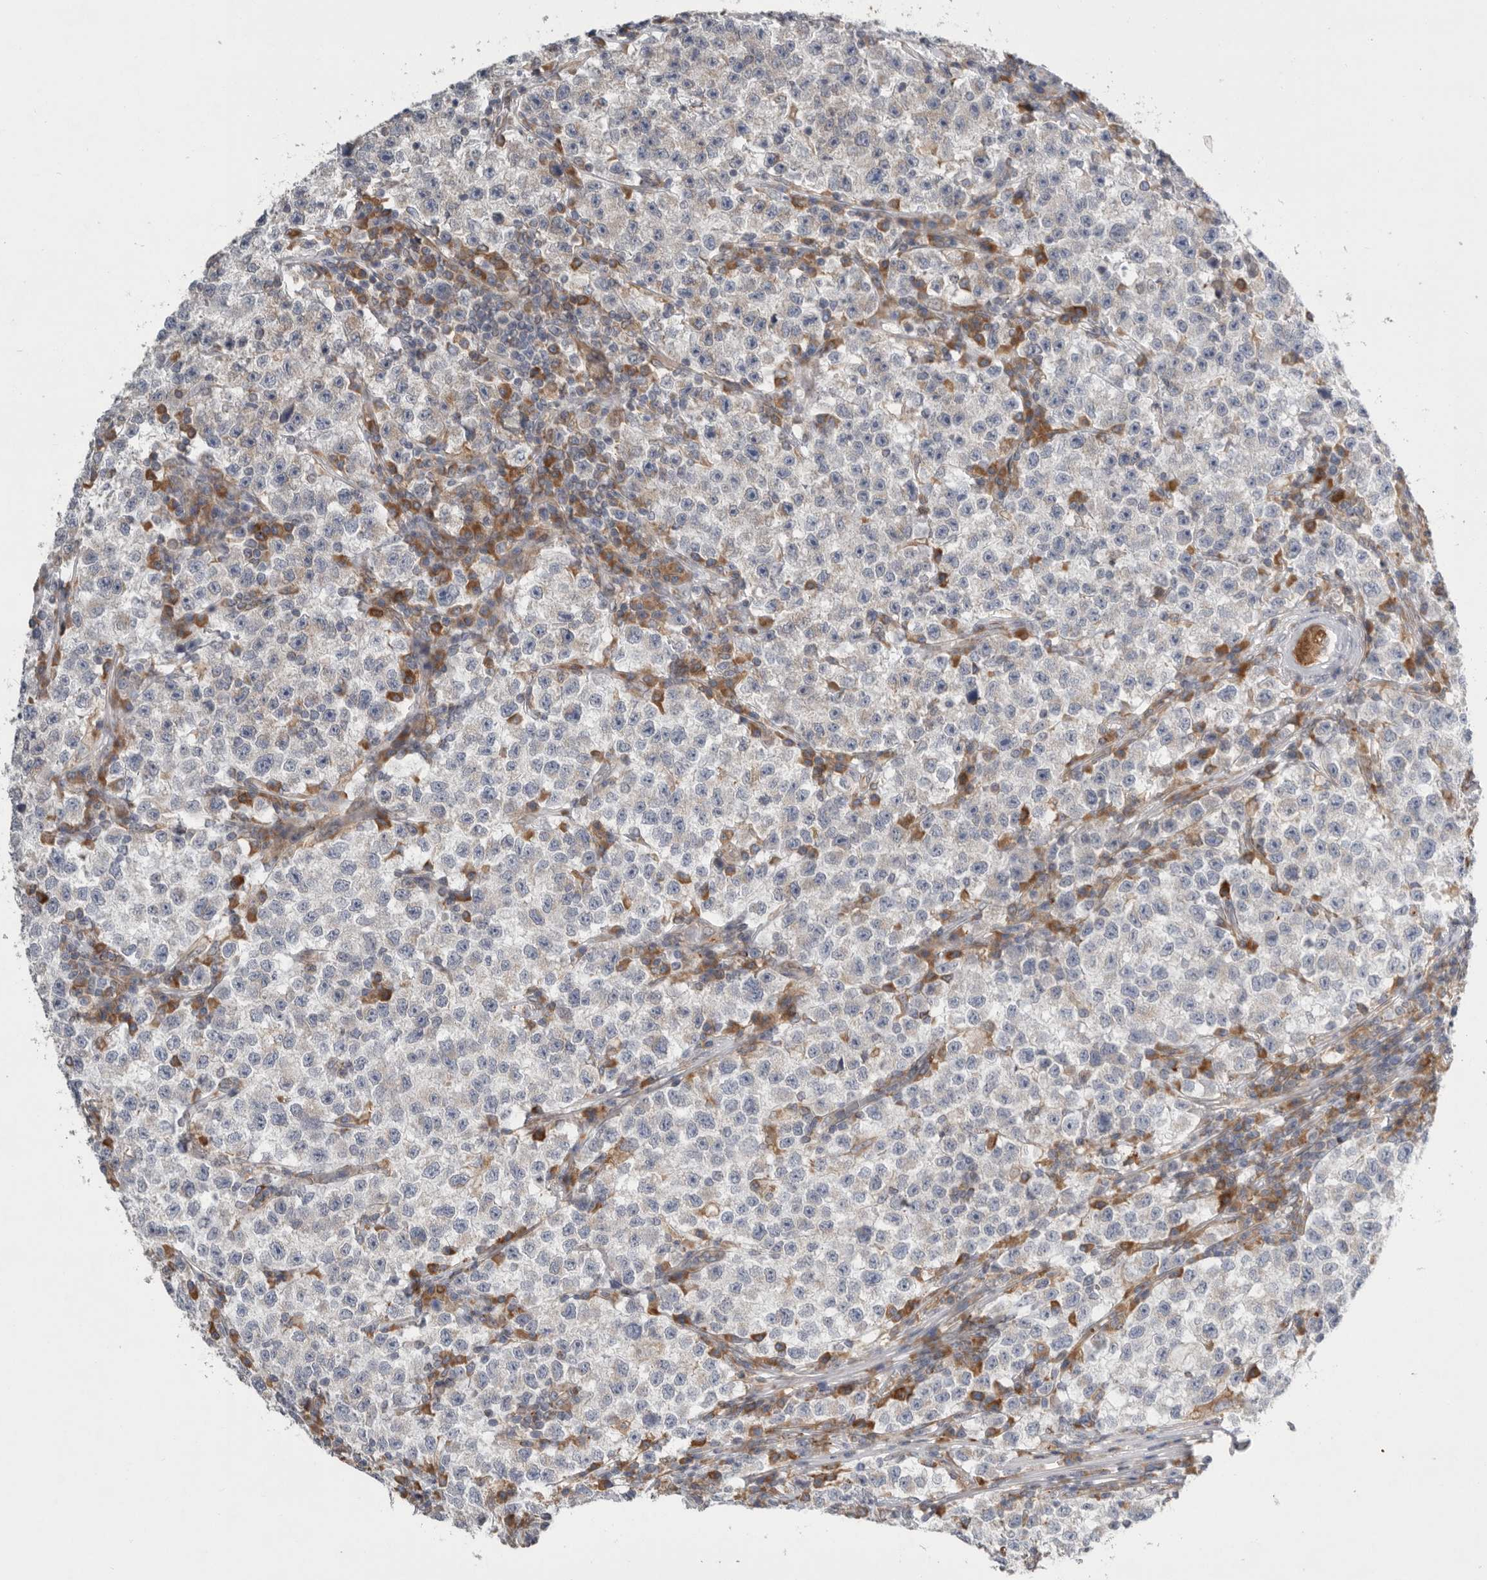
{"staining": {"intensity": "negative", "quantity": "none", "location": "none"}, "tissue": "testis cancer", "cell_type": "Tumor cells", "image_type": "cancer", "snomed": [{"axis": "morphology", "description": "Seminoma, NOS"}, {"axis": "topography", "description": "Testis"}], "caption": "Testis cancer (seminoma) stained for a protein using immunohistochemistry (IHC) exhibits no expression tumor cells.", "gene": "GANAB", "patient": {"sex": "male", "age": 22}}